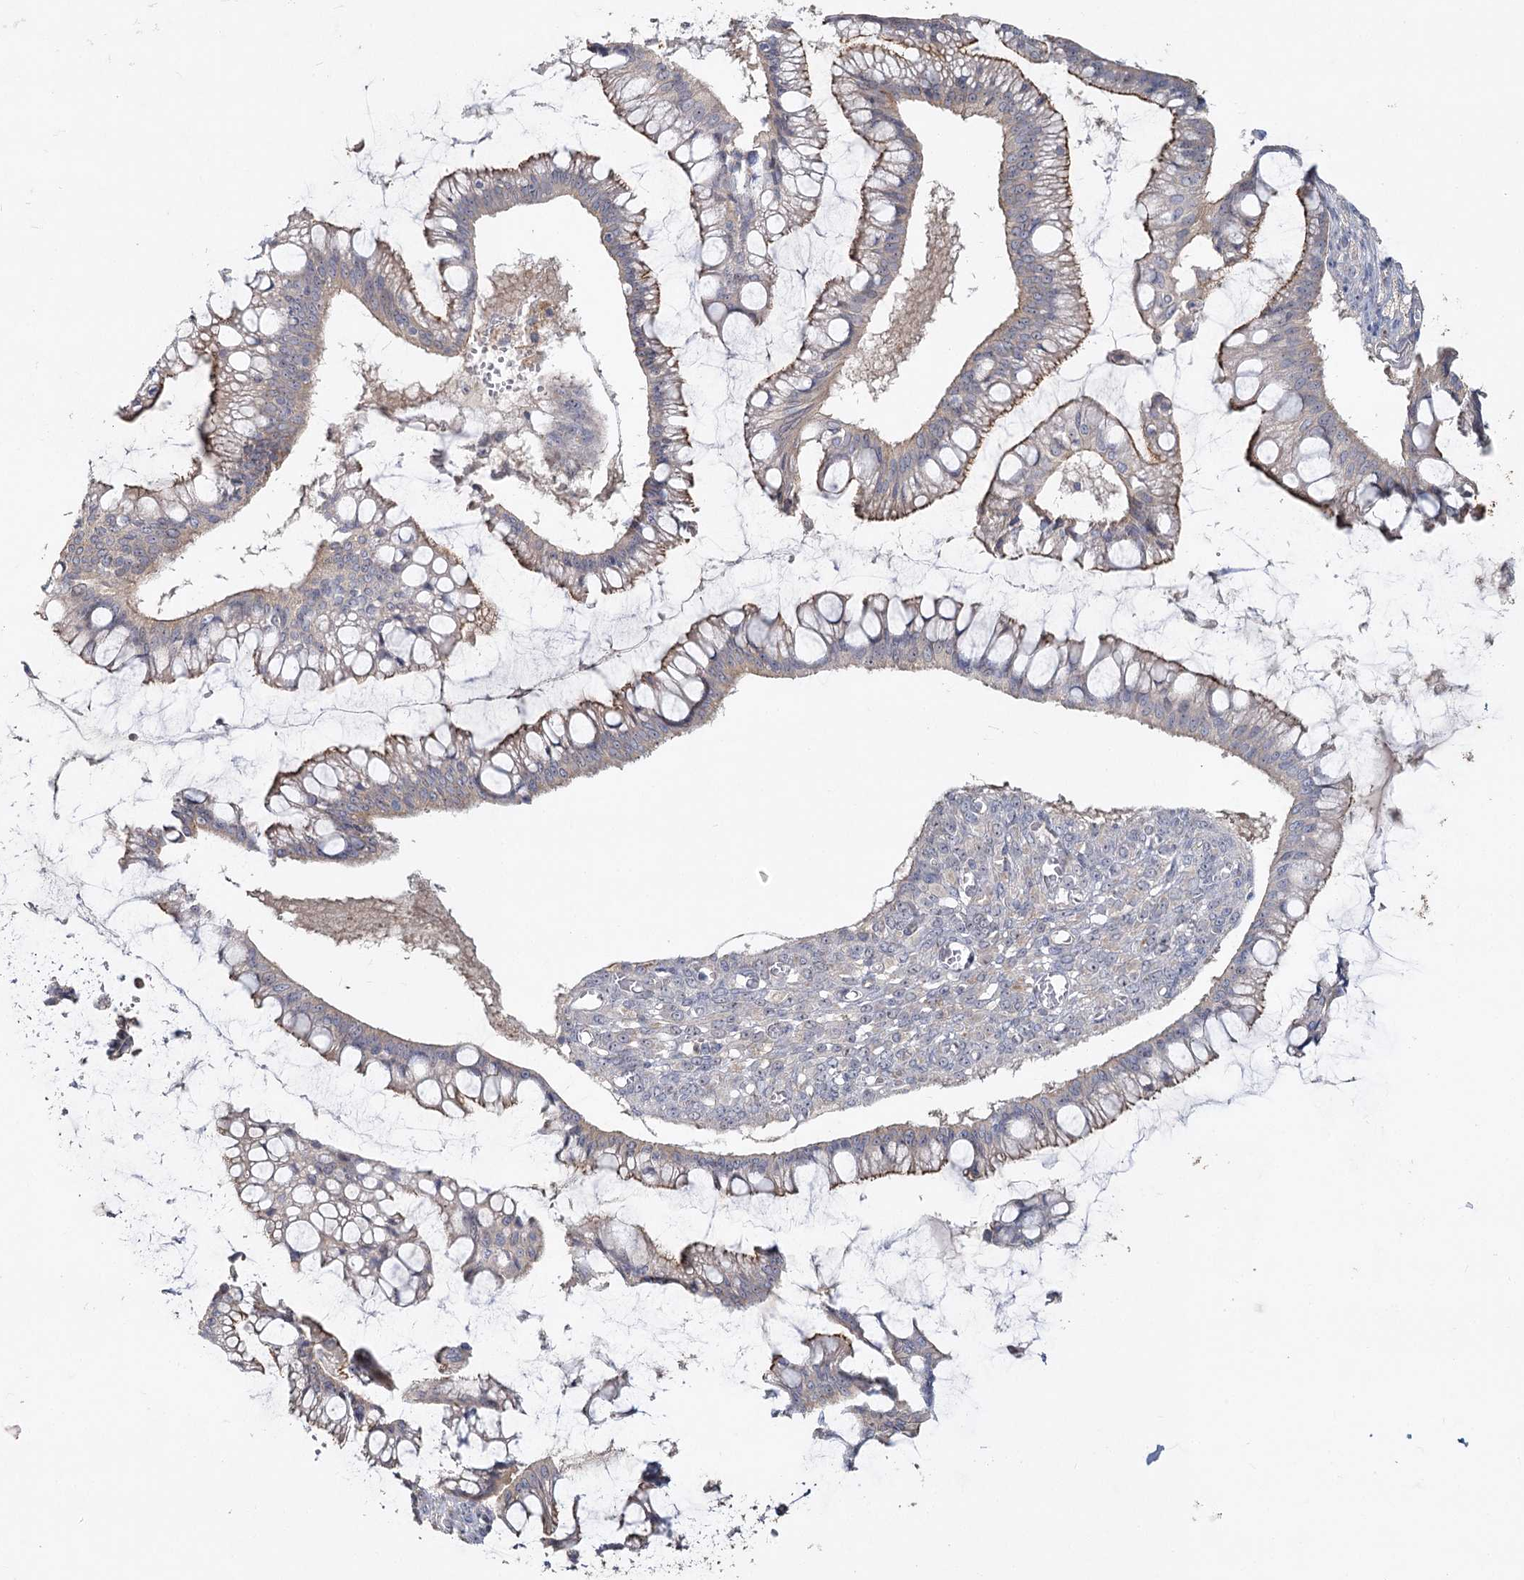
{"staining": {"intensity": "weak", "quantity": "25%-75%", "location": "cytoplasmic/membranous"}, "tissue": "ovarian cancer", "cell_type": "Tumor cells", "image_type": "cancer", "snomed": [{"axis": "morphology", "description": "Cystadenocarcinoma, mucinous, NOS"}, {"axis": "topography", "description": "Ovary"}], "caption": "High-power microscopy captured an IHC micrograph of ovarian cancer (mucinous cystadenocarcinoma), revealing weak cytoplasmic/membranous staining in approximately 25%-75% of tumor cells. (brown staining indicates protein expression, while blue staining denotes nuclei).", "gene": "ANGPTL5", "patient": {"sex": "female", "age": 73}}